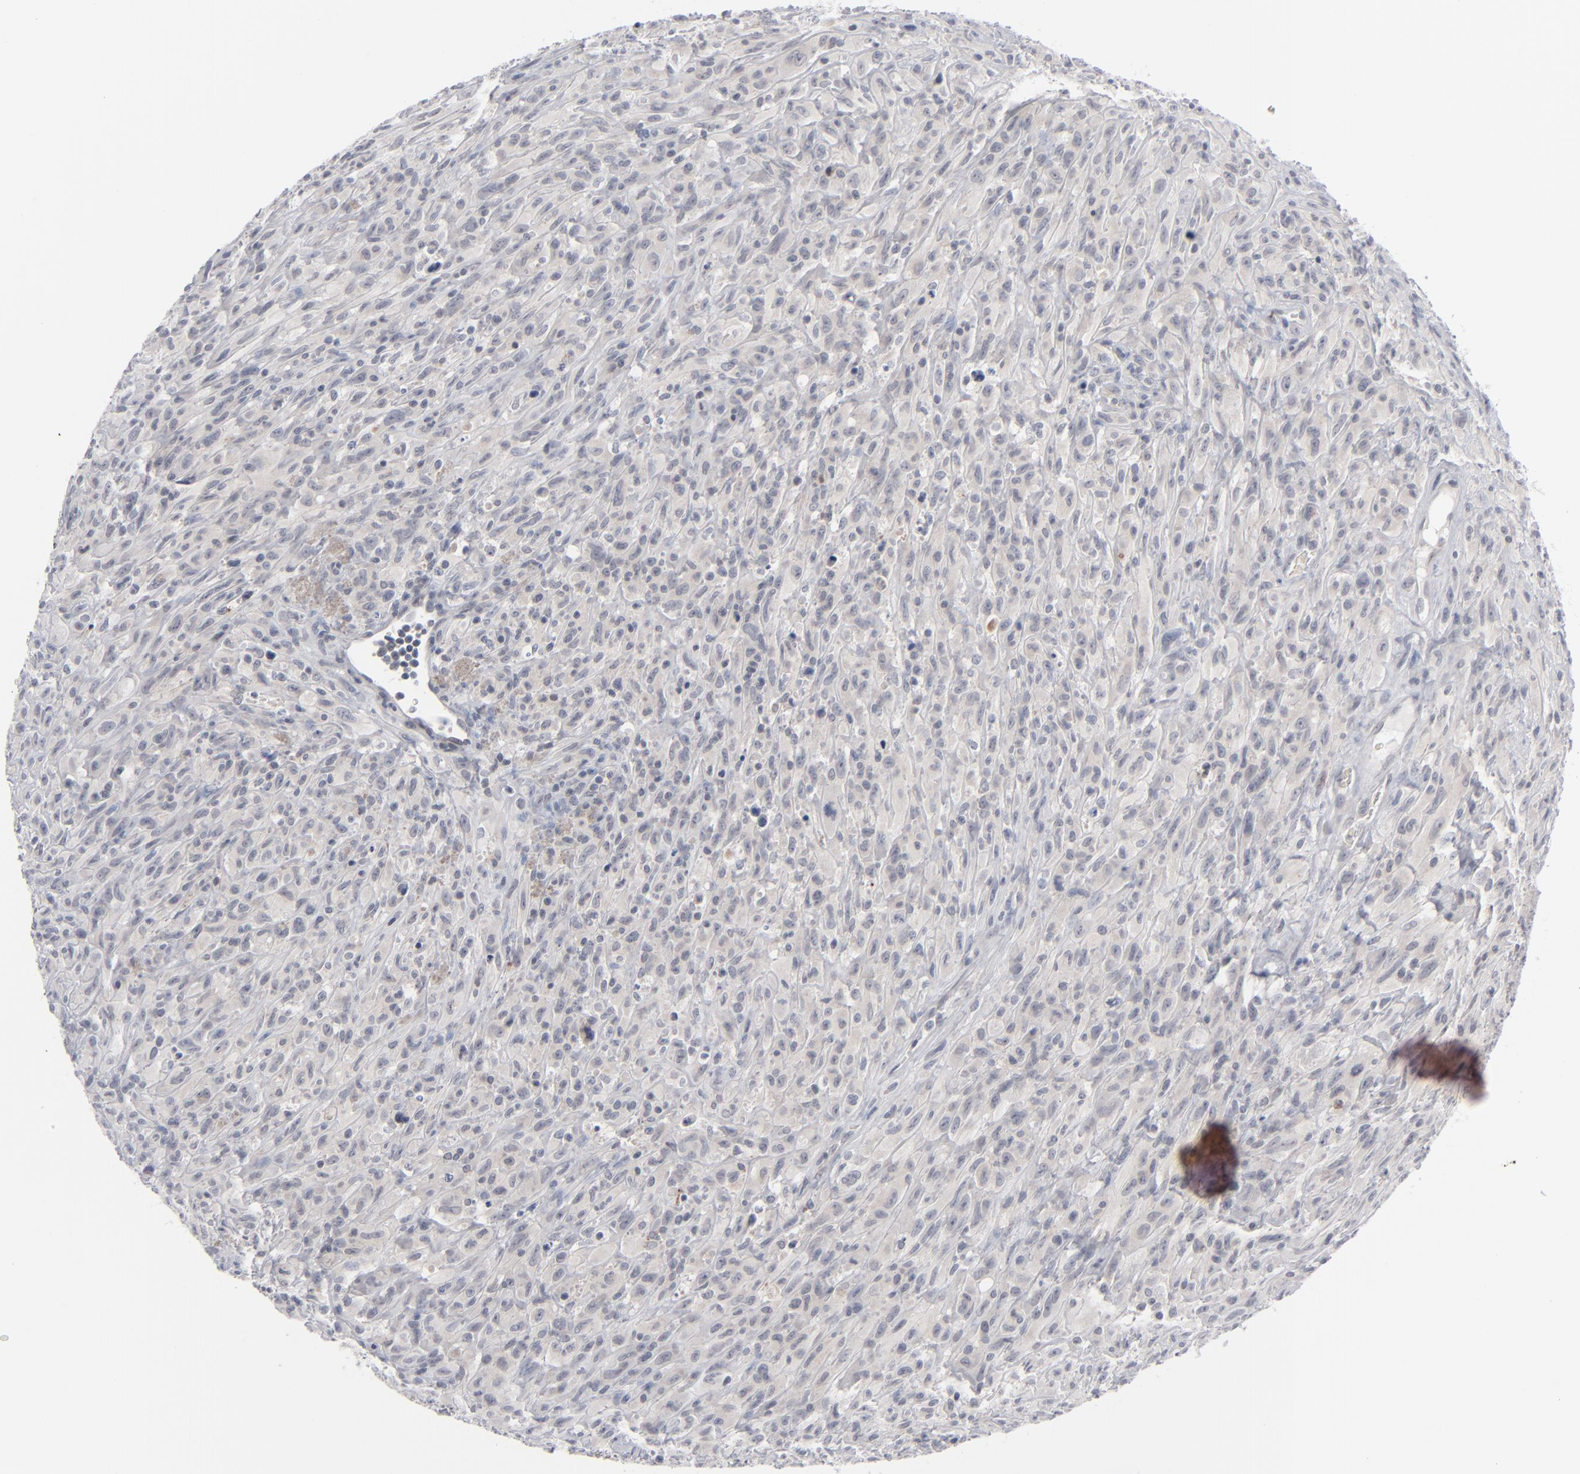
{"staining": {"intensity": "negative", "quantity": "none", "location": "none"}, "tissue": "glioma", "cell_type": "Tumor cells", "image_type": "cancer", "snomed": [{"axis": "morphology", "description": "Glioma, malignant, High grade"}, {"axis": "topography", "description": "Brain"}], "caption": "Immunohistochemical staining of malignant high-grade glioma displays no significant staining in tumor cells. (DAB (3,3'-diaminobenzidine) IHC visualized using brightfield microscopy, high magnification).", "gene": "POF1B", "patient": {"sex": "male", "age": 48}}